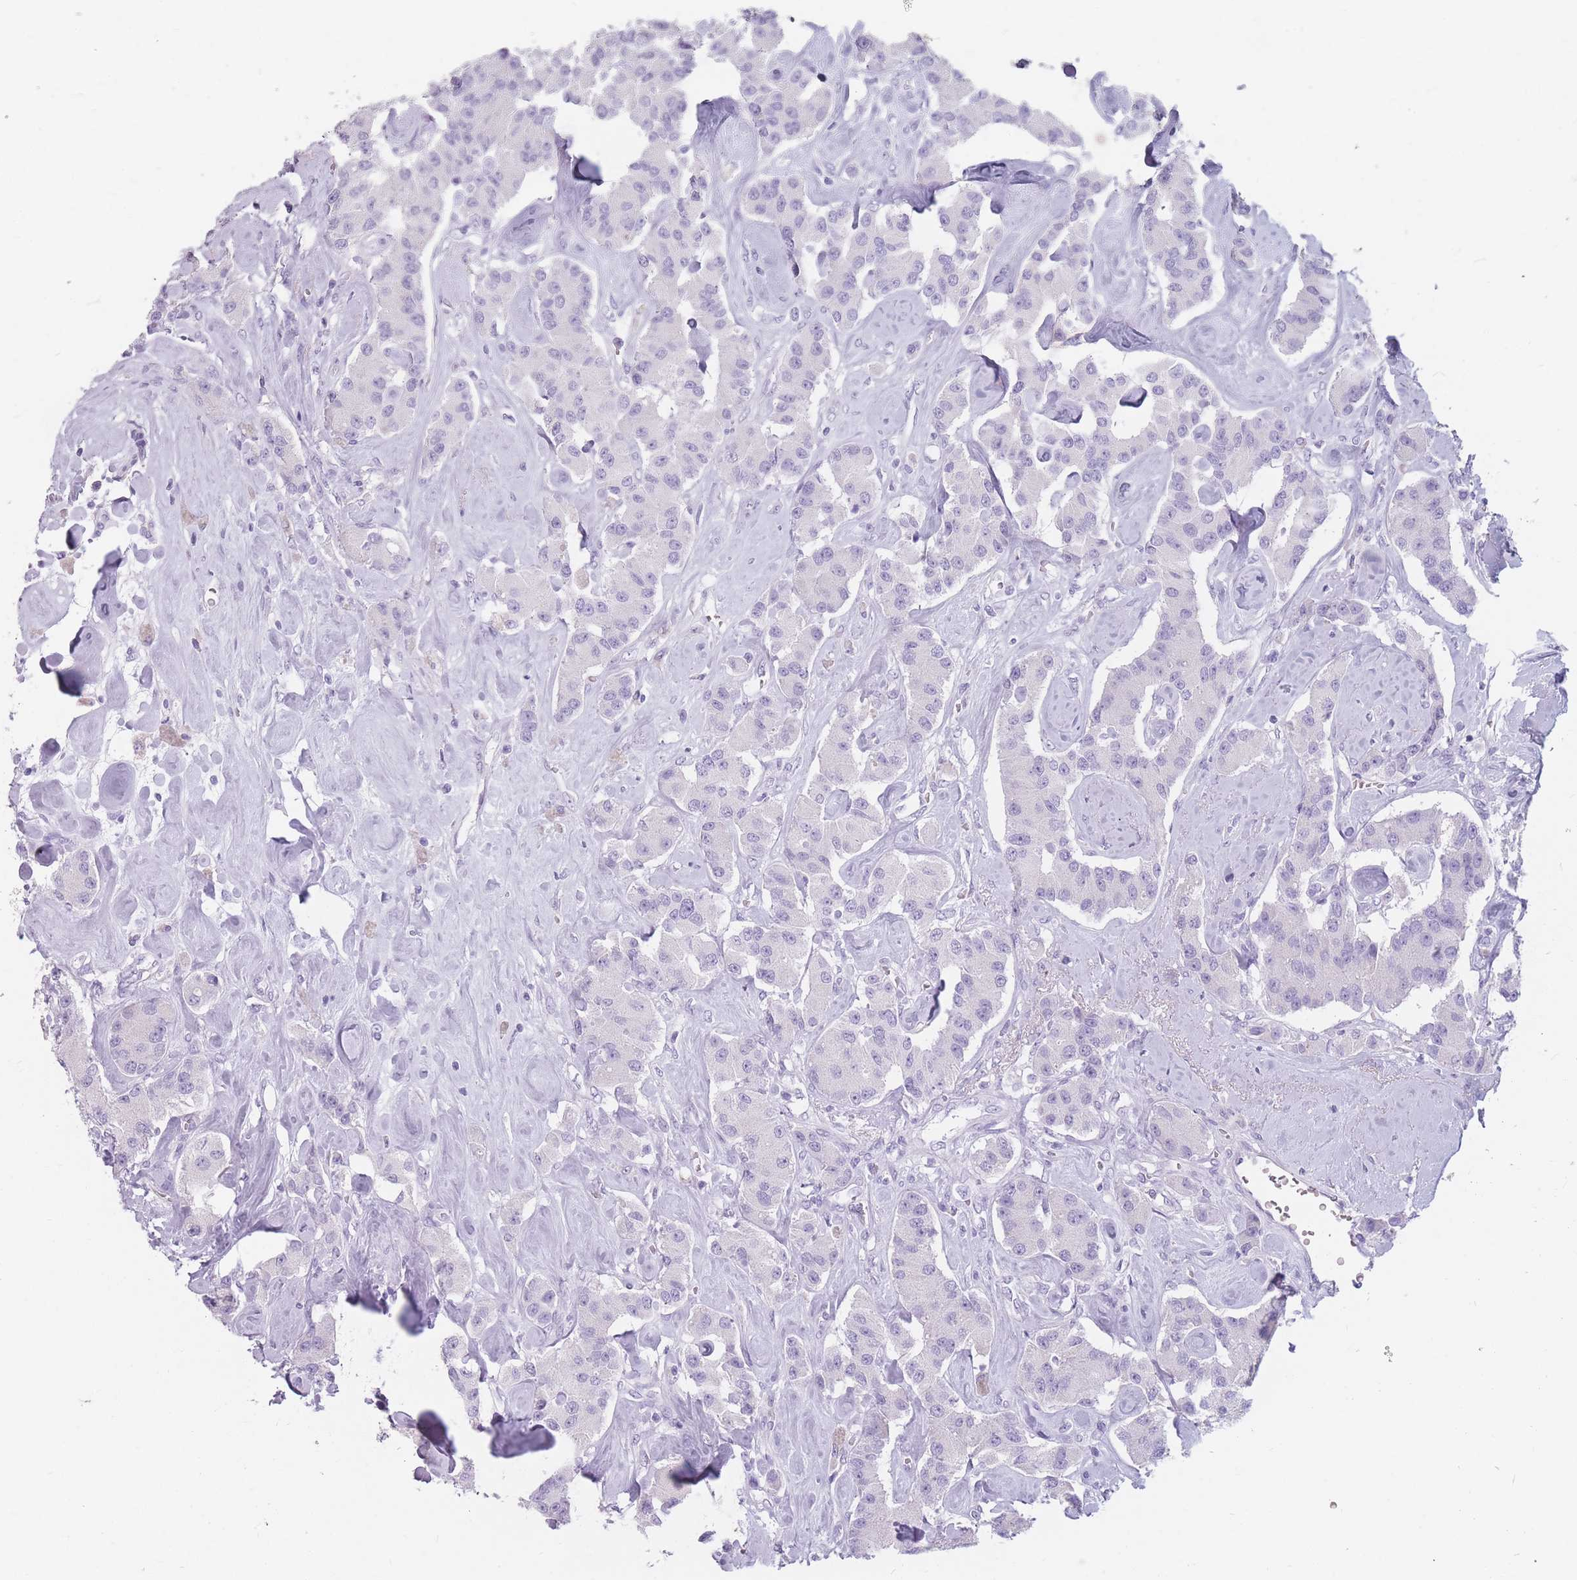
{"staining": {"intensity": "negative", "quantity": "none", "location": "none"}, "tissue": "carcinoid", "cell_type": "Tumor cells", "image_type": "cancer", "snomed": [{"axis": "morphology", "description": "Carcinoid, malignant, NOS"}, {"axis": "topography", "description": "Pancreas"}], "caption": "Immunohistochemistry of human carcinoid (malignant) displays no positivity in tumor cells.", "gene": "CCNO", "patient": {"sex": "male", "age": 41}}